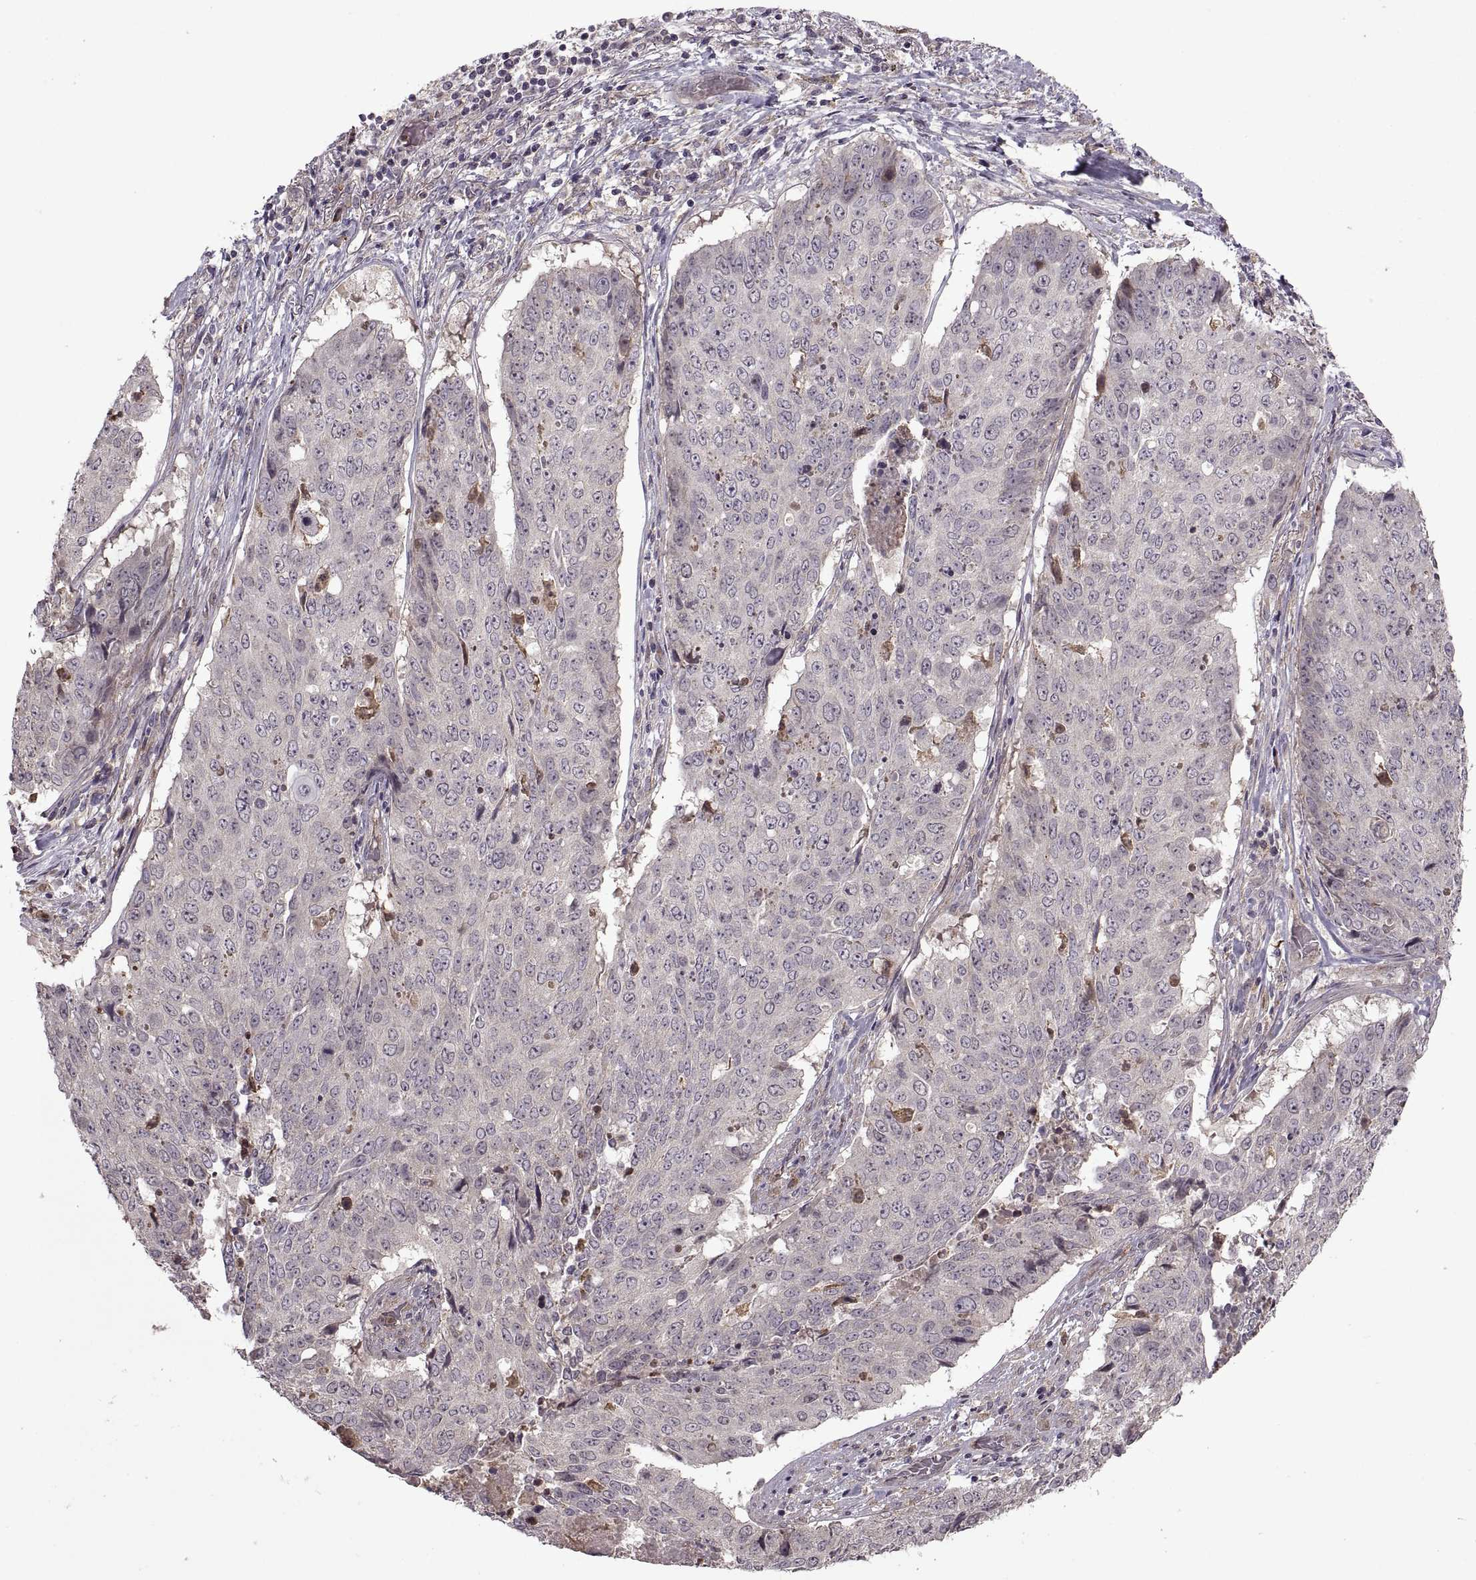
{"staining": {"intensity": "negative", "quantity": "none", "location": "none"}, "tissue": "lung cancer", "cell_type": "Tumor cells", "image_type": "cancer", "snomed": [{"axis": "morphology", "description": "Normal tissue, NOS"}, {"axis": "morphology", "description": "Squamous cell carcinoma, NOS"}, {"axis": "topography", "description": "Bronchus"}, {"axis": "topography", "description": "Lung"}], "caption": "Protein analysis of lung cancer (squamous cell carcinoma) displays no significant positivity in tumor cells. (Brightfield microscopy of DAB (3,3'-diaminobenzidine) IHC at high magnification).", "gene": "PIERCE1", "patient": {"sex": "male", "age": 64}}